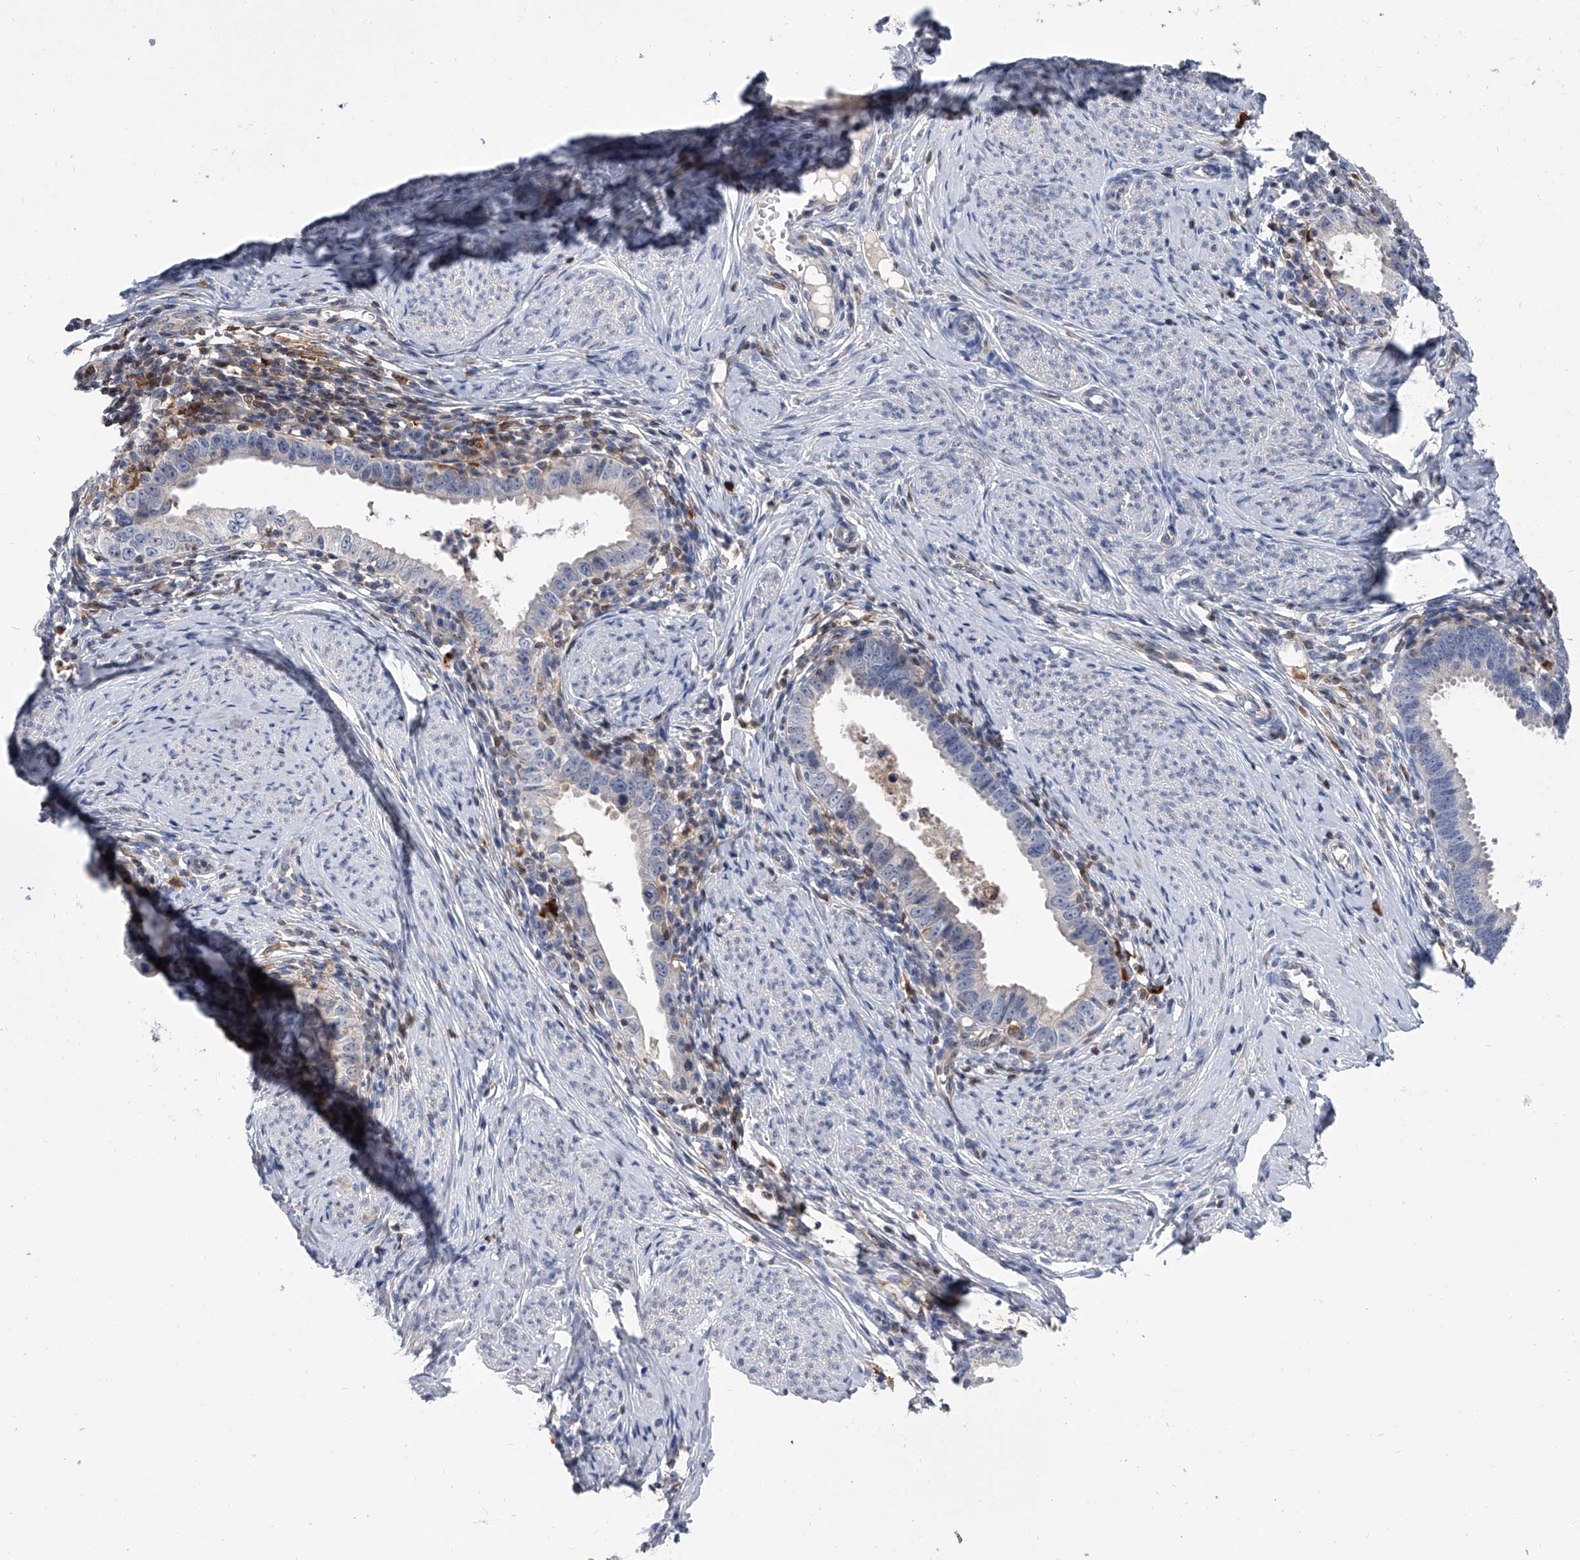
{"staining": {"intensity": "weak", "quantity": "<25%", "location": "cytoplasmic/membranous"}, "tissue": "cervical cancer", "cell_type": "Tumor cells", "image_type": "cancer", "snomed": [{"axis": "morphology", "description": "Adenocarcinoma, NOS"}, {"axis": "topography", "description": "Cervix"}], "caption": "This is an IHC micrograph of human cervical cancer (adenocarcinoma). There is no positivity in tumor cells.", "gene": "SERPINB9", "patient": {"sex": "female", "age": 36}}